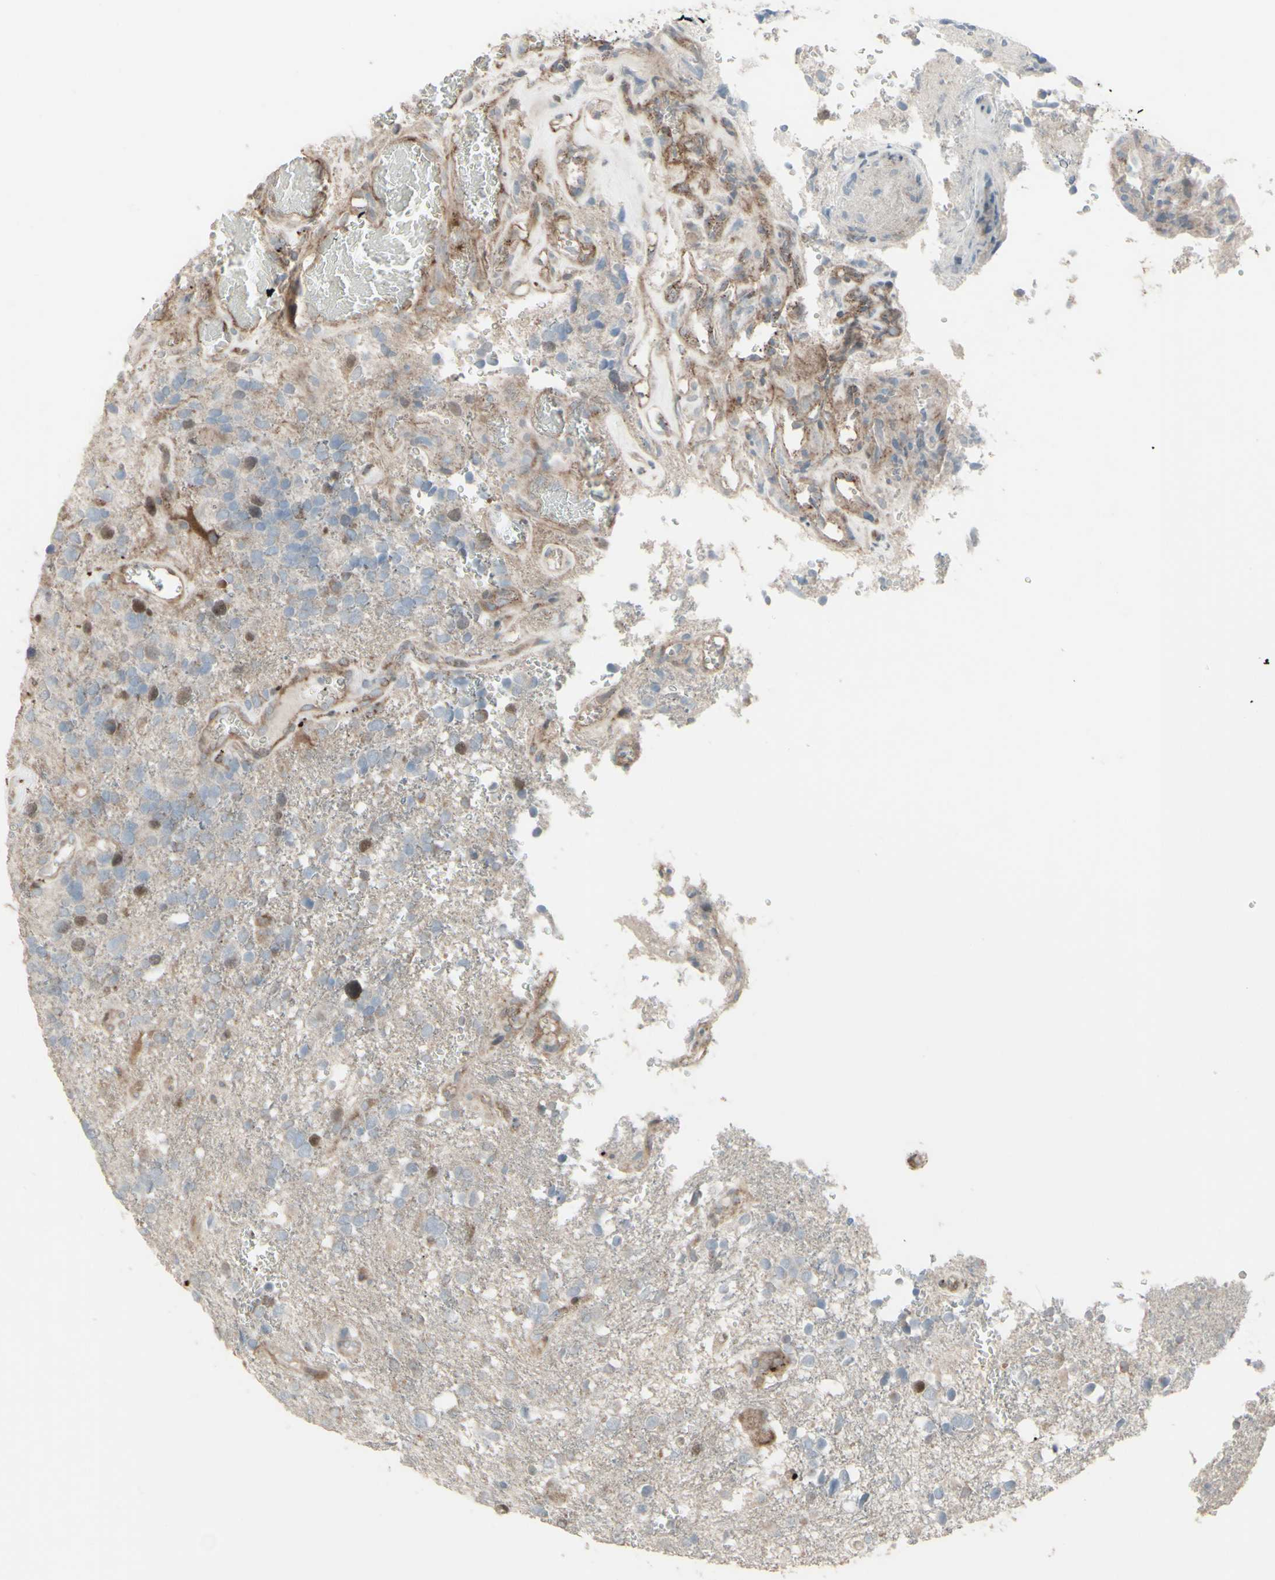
{"staining": {"intensity": "moderate", "quantity": "<25%", "location": "nuclear"}, "tissue": "glioma", "cell_type": "Tumor cells", "image_type": "cancer", "snomed": [{"axis": "morphology", "description": "Glioma, malignant, High grade"}, {"axis": "topography", "description": "Brain"}], "caption": "Tumor cells reveal low levels of moderate nuclear expression in approximately <25% of cells in human glioma.", "gene": "GMNN", "patient": {"sex": "female", "age": 58}}